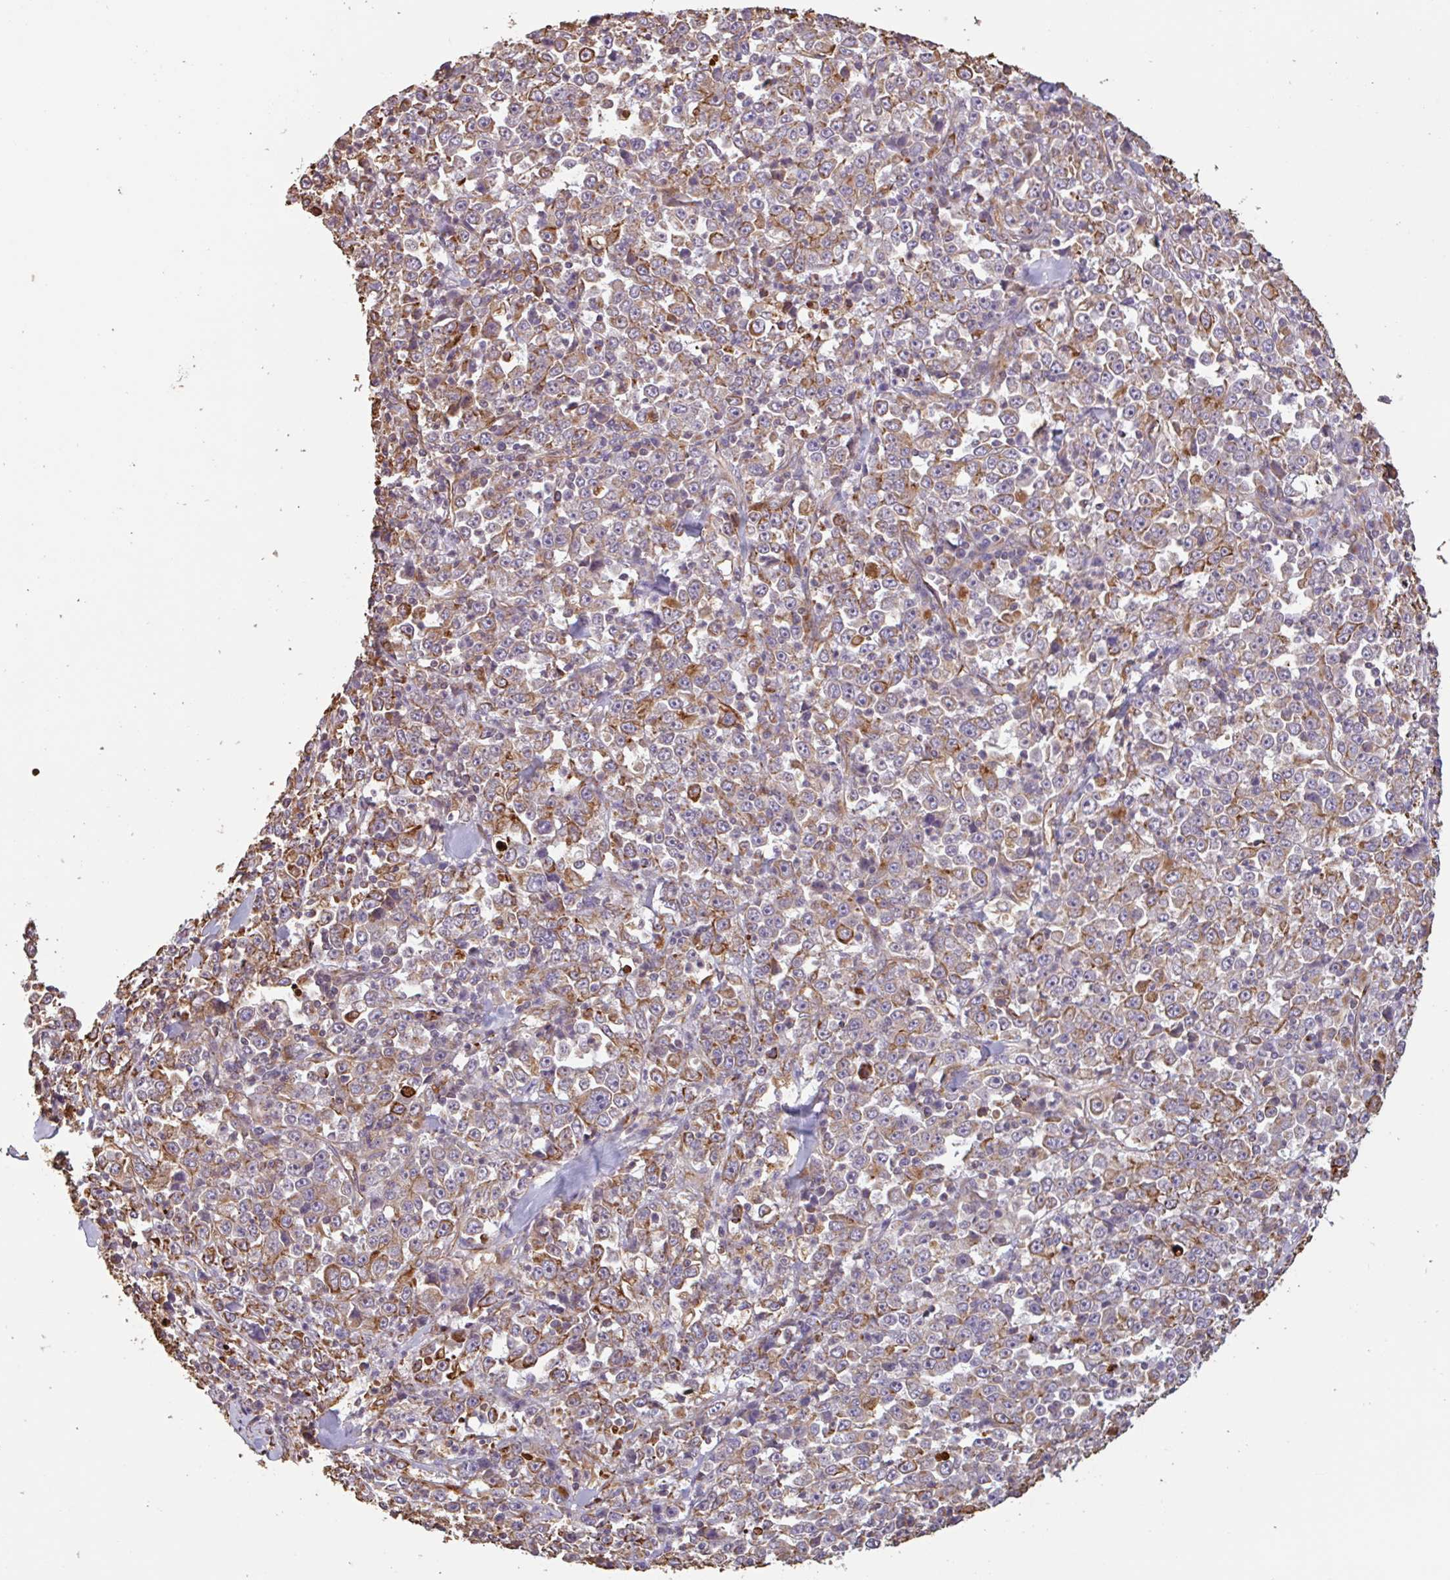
{"staining": {"intensity": "moderate", "quantity": ">75%", "location": "cytoplasmic/membranous"}, "tissue": "stomach cancer", "cell_type": "Tumor cells", "image_type": "cancer", "snomed": [{"axis": "morphology", "description": "Normal tissue, NOS"}, {"axis": "morphology", "description": "Adenocarcinoma, NOS"}, {"axis": "topography", "description": "Stomach, upper"}, {"axis": "topography", "description": "Stomach"}], "caption": "This photomicrograph reveals immunohistochemistry staining of human adenocarcinoma (stomach), with medium moderate cytoplasmic/membranous positivity in approximately >75% of tumor cells.", "gene": "ZNF790", "patient": {"sex": "male", "age": 59}}